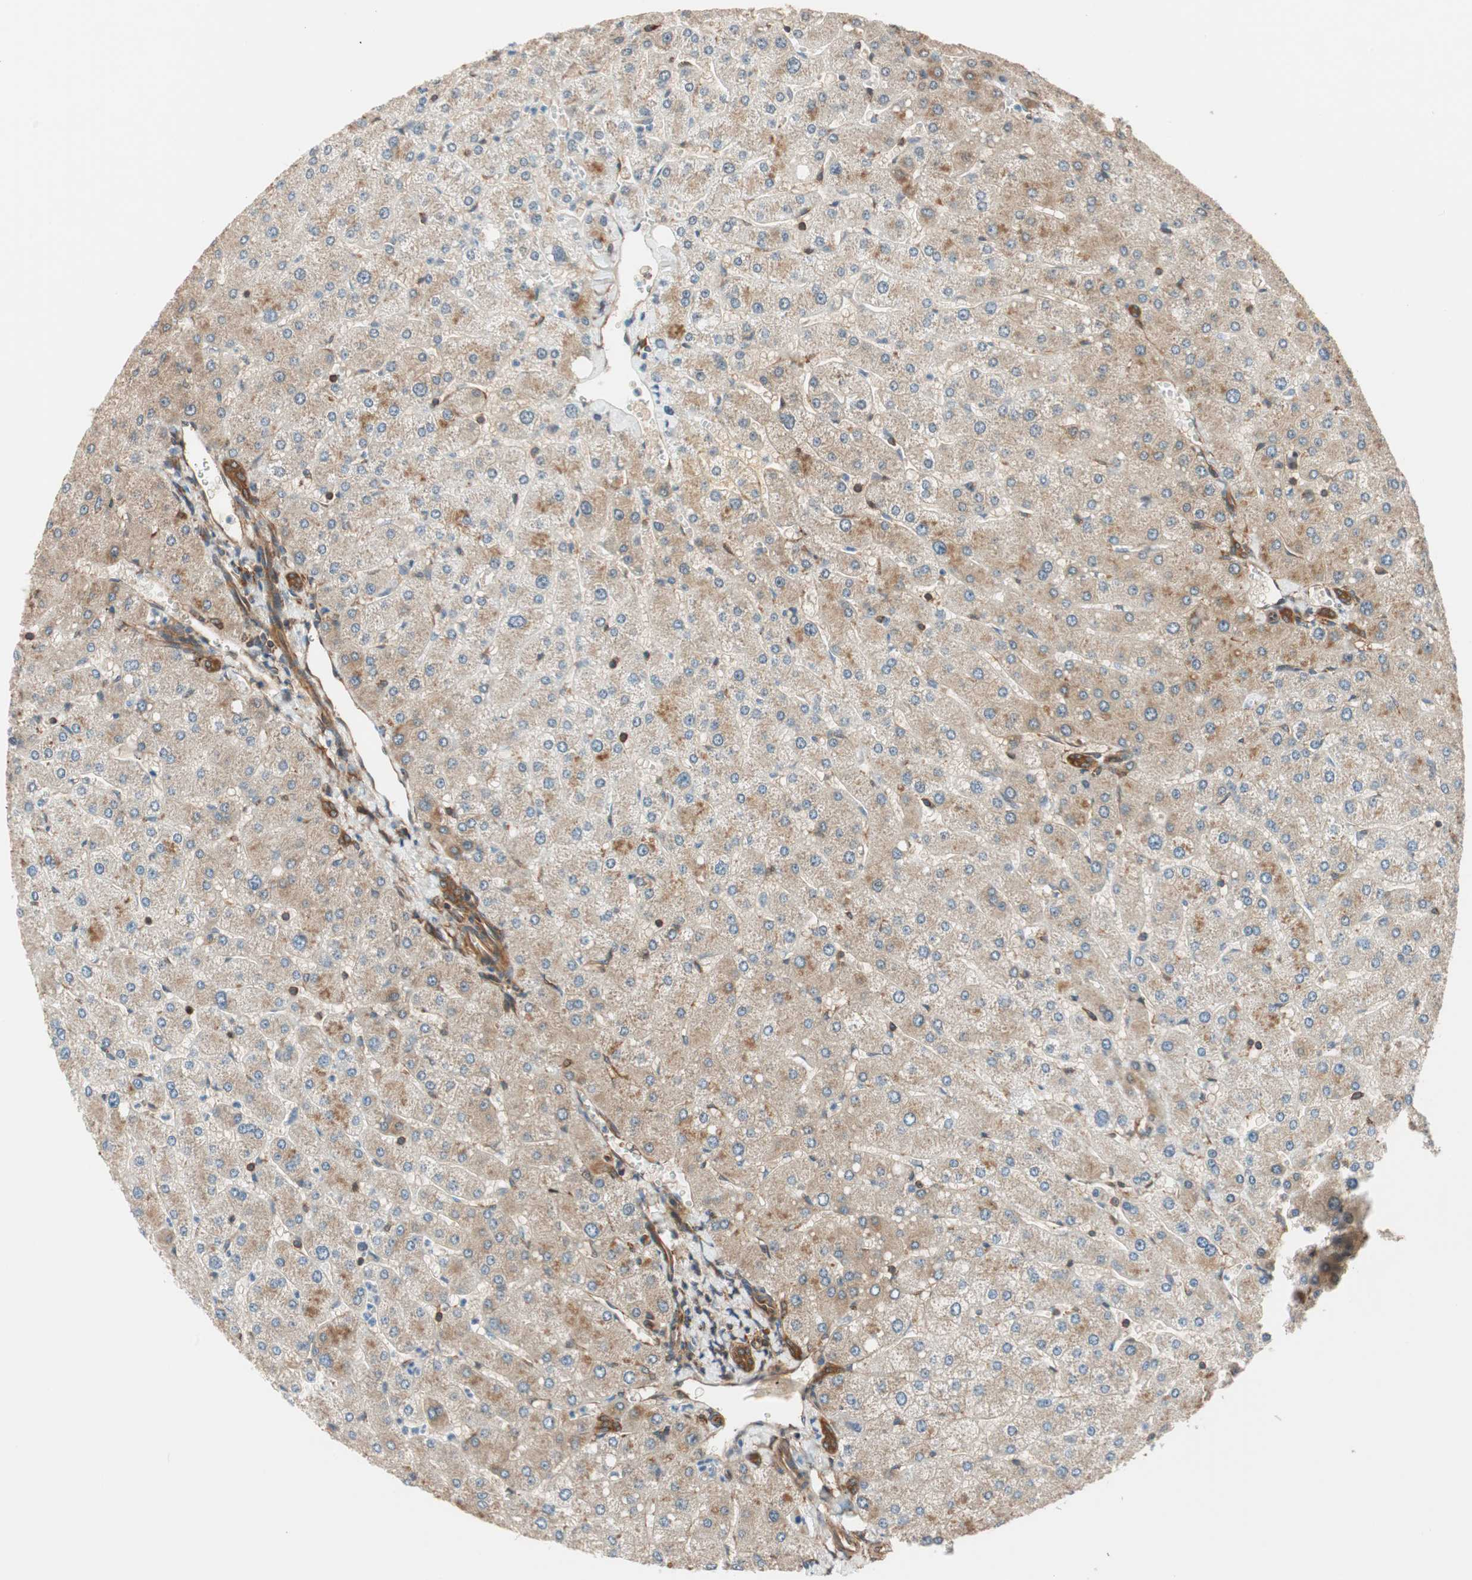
{"staining": {"intensity": "strong", "quantity": ">75%", "location": "cytoplasmic/membranous"}, "tissue": "liver", "cell_type": "Cholangiocytes", "image_type": "normal", "snomed": [{"axis": "morphology", "description": "Normal tissue, NOS"}, {"axis": "topography", "description": "Liver"}], "caption": "Immunohistochemical staining of unremarkable human liver displays strong cytoplasmic/membranous protein staining in about >75% of cholangiocytes. Immunohistochemistry stains the protein in brown and the nuclei are stained blue.", "gene": "WASL", "patient": {"sex": "male", "age": 55}}